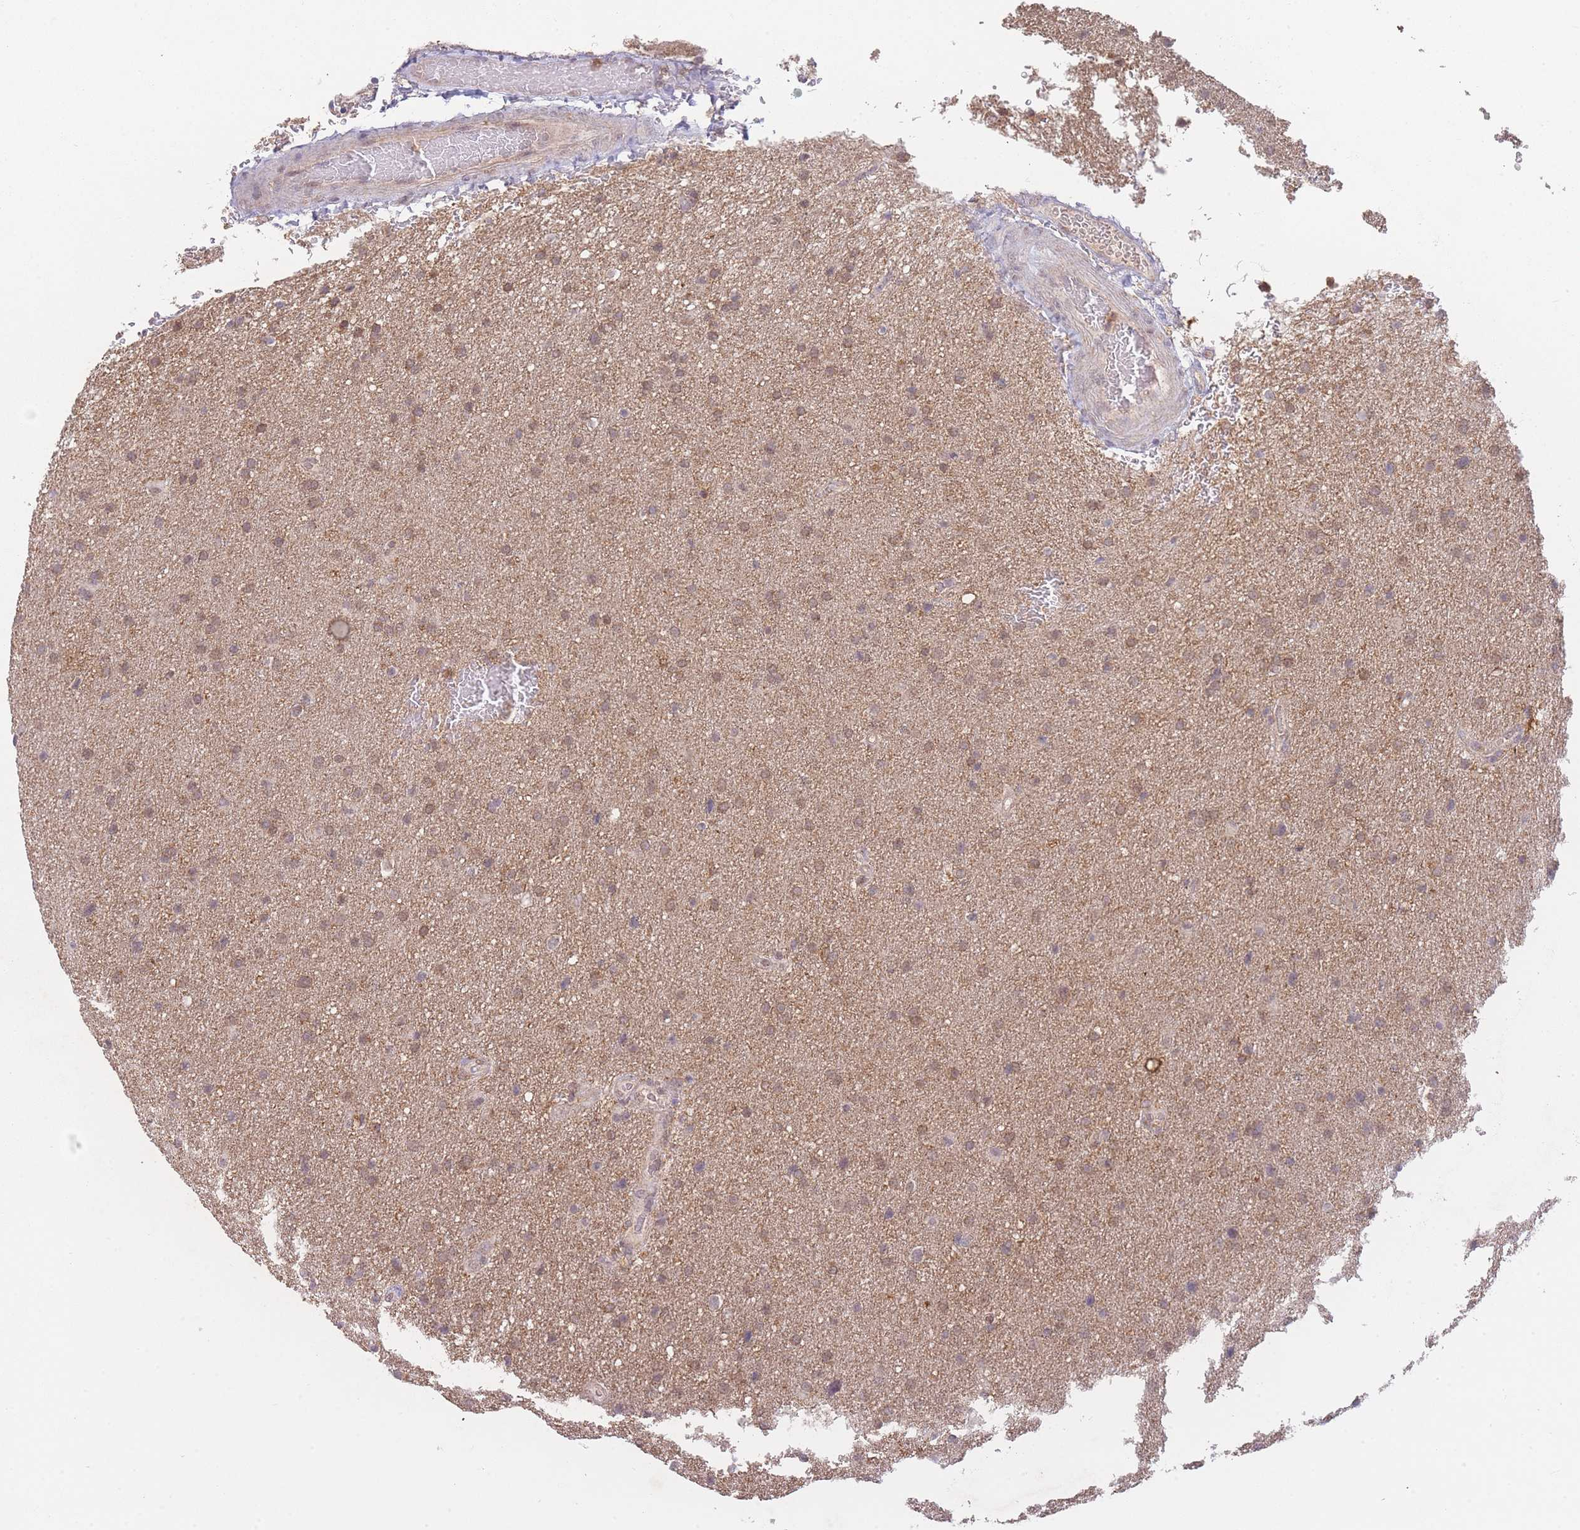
{"staining": {"intensity": "moderate", "quantity": ">75%", "location": "cytoplasmic/membranous"}, "tissue": "glioma", "cell_type": "Tumor cells", "image_type": "cancer", "snomed": [{"axis": "morphology", "description": "Glioma, malignant, Low grade"}, {"axis": "topography", "description": "Brain"}], "caption": "The micrograph exhibits immunohistochemical staining of glioma. There is moderate cytoplasmic/membranous expression is appreciated in about >75% of tumor cells.", "gene": "RNF144B", "patient": {"sex": "female", "age": 32}}